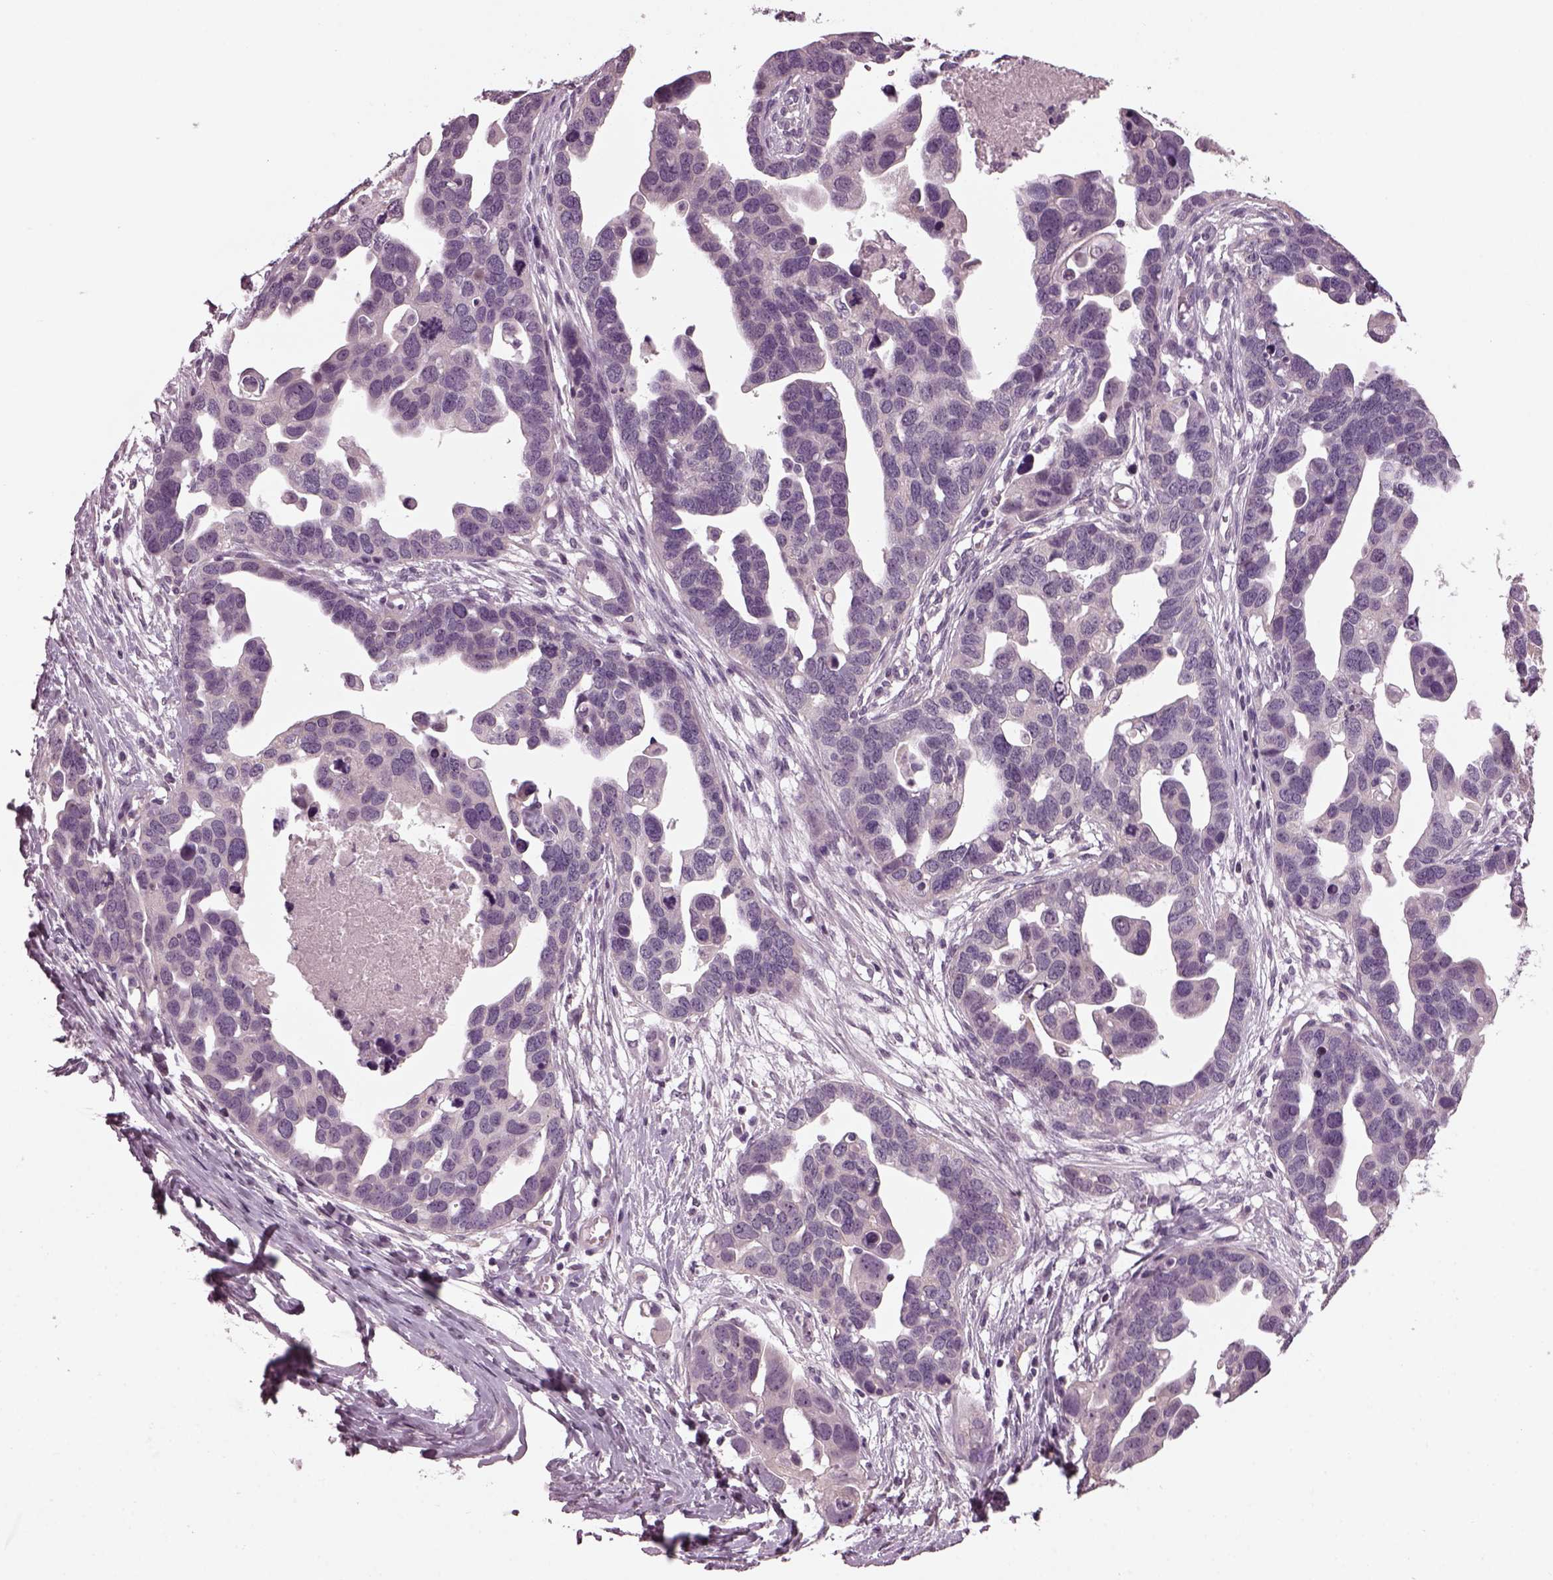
{"staining": {"intensity": "negative", "quantity": "none", "location": "none"}, "tissue": "ovarian cancer", "cell_type": "Tumor cells", "image_type": "cancer", "snomed": [{"axis": "morphology", "description": "Cystadenocarcinoma, serous, NOS"}, {"axis": "topography", "description": "Ovary"}], "caption": "There is no significant staining in tumor cells of serous cystadenocarcinoma (ovarian).", "gene": "CLCN4", "patient": {"sex": "female", "age": 54}}